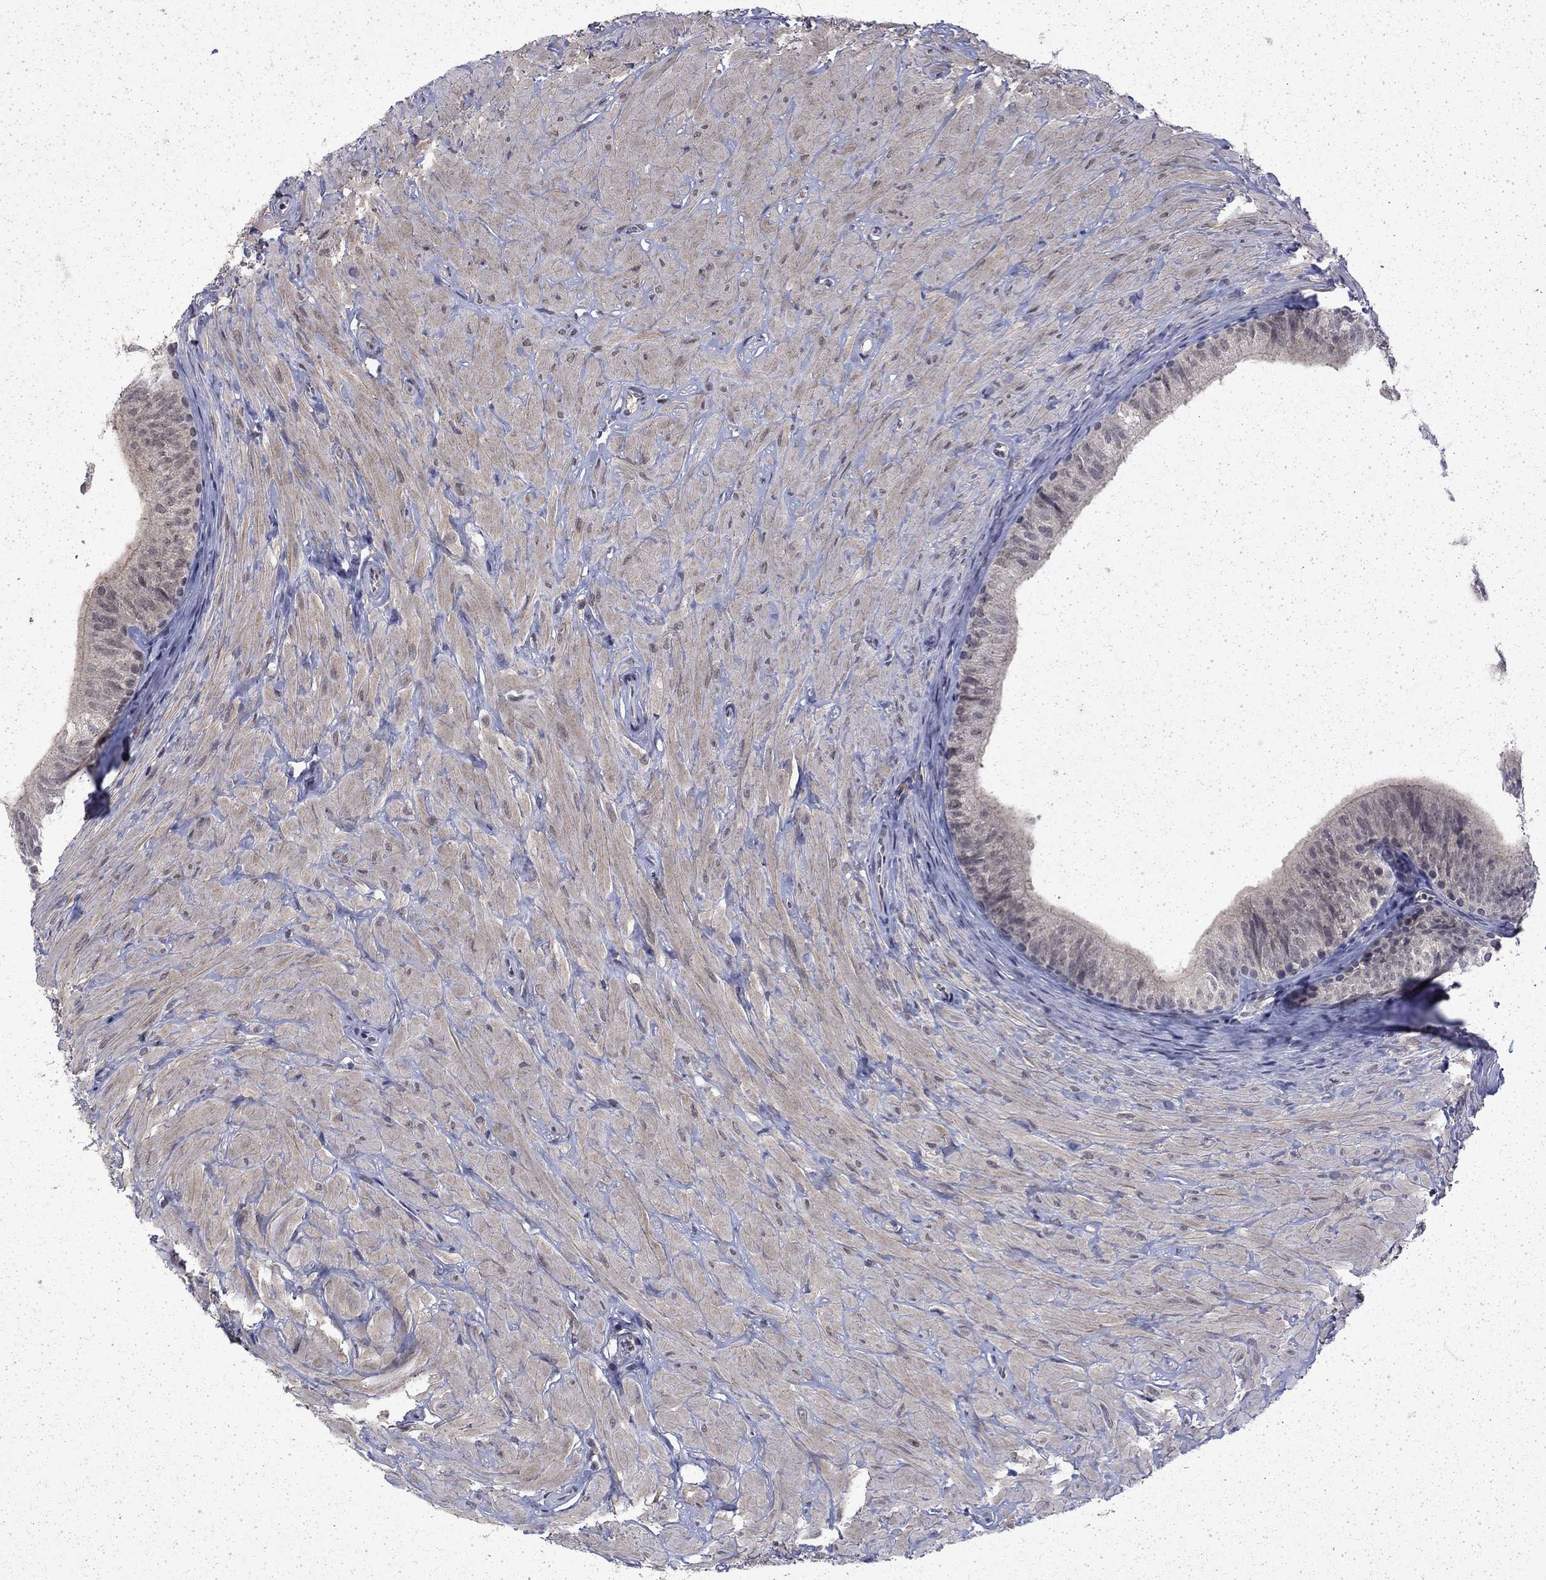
{"staining": {"intensity": "negative", "quantity": "none", "location": "none"}, "tissue": "epididymis", "cell_type": "Glandular cells", "image_type": "normal", "snomed": [{"axis": "morphology", "description": "Normal tissue, NOS"}, {"axis": "topography", "description": "Epididymis"}, {"axis": "topography", "description": "Vas deferens"}], "caption": "DAB (3,3'-diaminobenzidine) immunohistochemical staining of normal epididymis shows no significant expression in glandular cells. (DAB (3,3'-diaminobenzidine) IHC visualized using brightfield microscopy, high magnification).", "gene": "CHAT", "patient": {"sex": "male", "age": 23}}